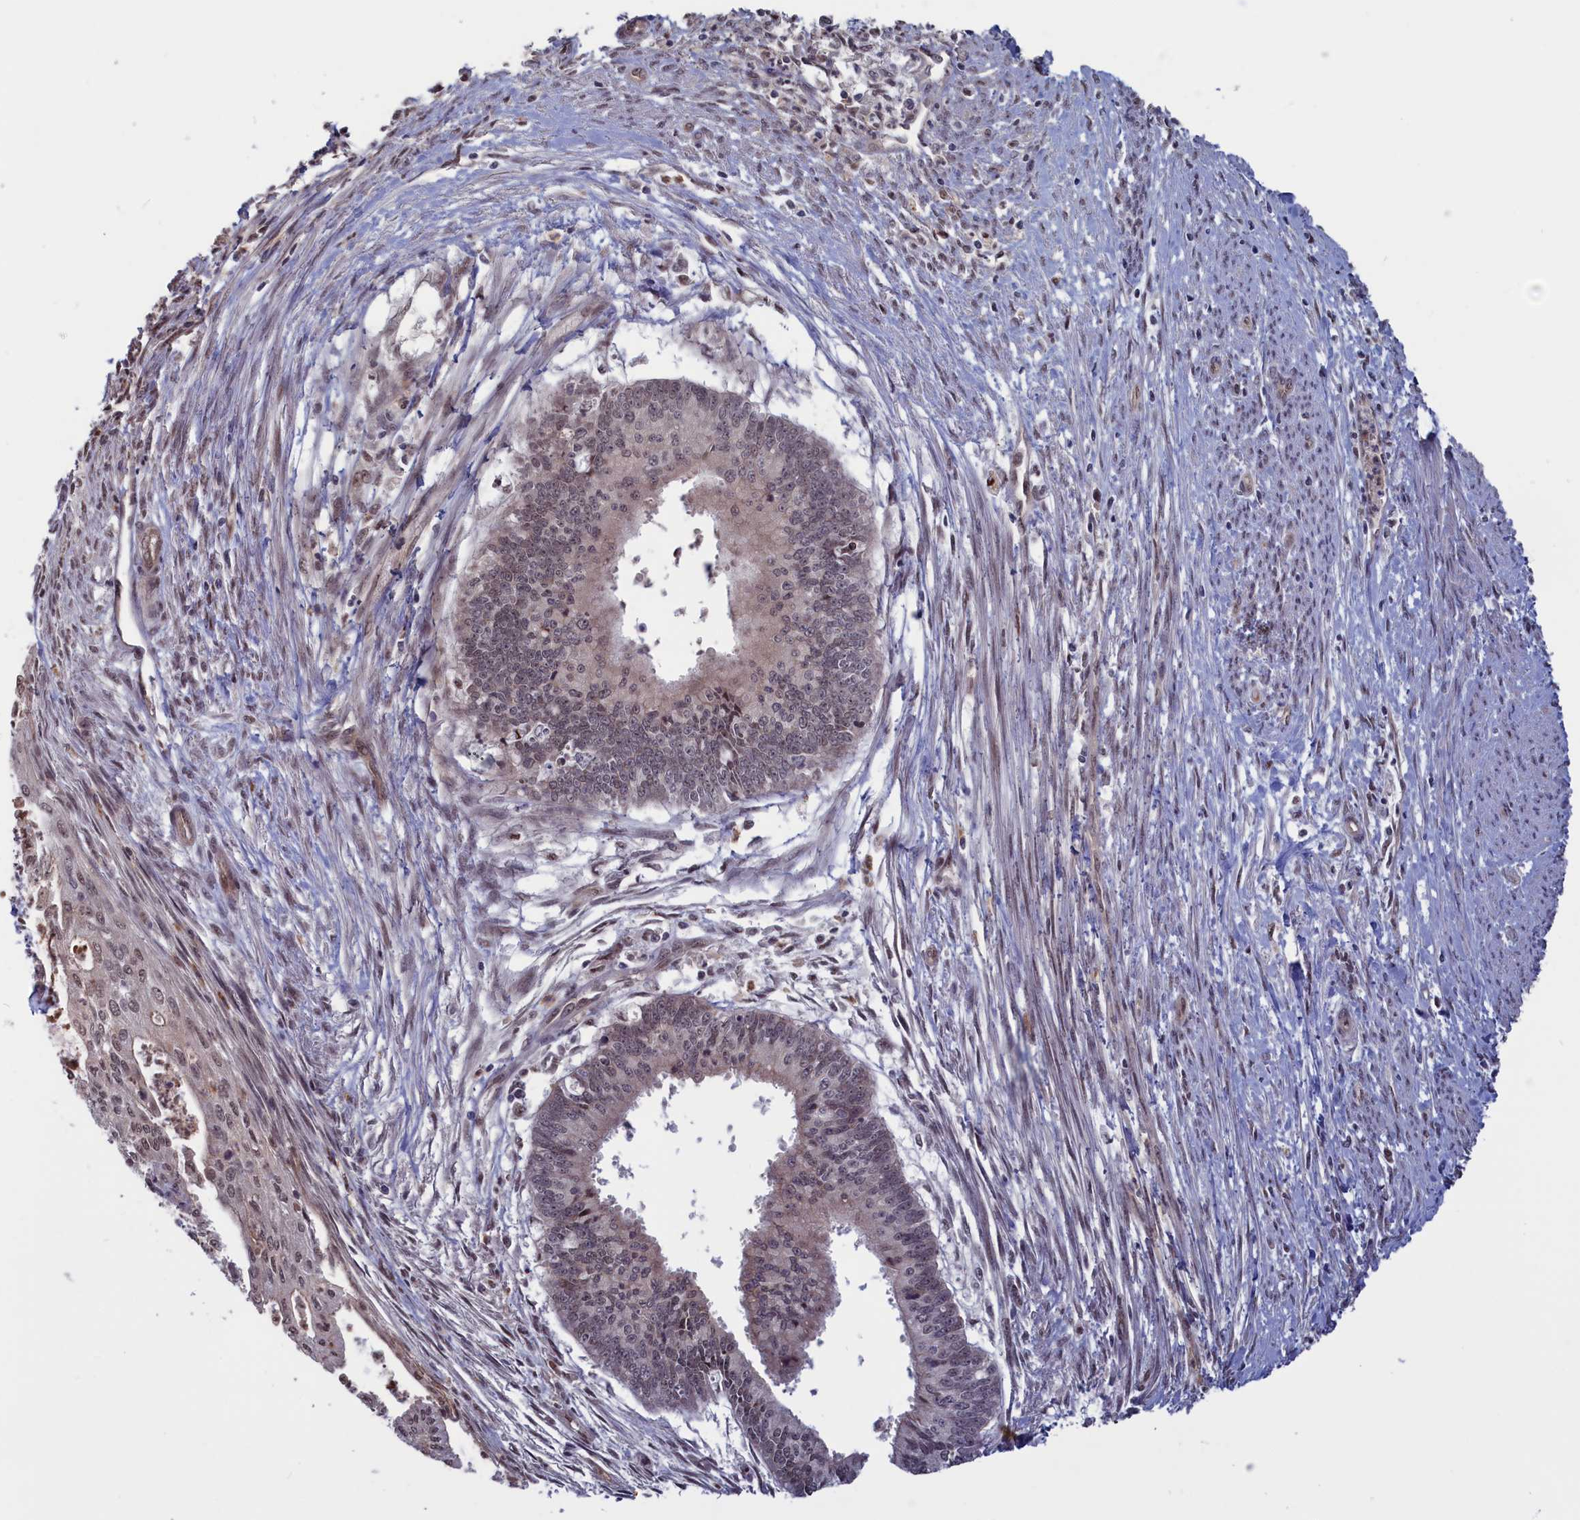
{"staining": {"intensity": "negative", "quantity": "none", "location": "none"}, "tissue": "endometrial cancer", "cell_type": "Tumor cells", "image_type": "cancer", "snomed": [{"axis": "morphology", "description": "Adenocarcinoma, NOS"}, {"axis": "topography", "description": "Endometrium"}], "caption": "High power microscopy micrograph of an immunohistochemistry (IHC) photomicrograph of endometrial cancer, revealing no significant expression in tumor cells. (Stains: DAB (3,3'-diaminobenzidine) immunohistochemistry with hematoxylin counter stain, Microscopy: brightfield microscopy at high magnification).", "gene": "PLP2", "patient": {"sex": "female", "age": 73}}